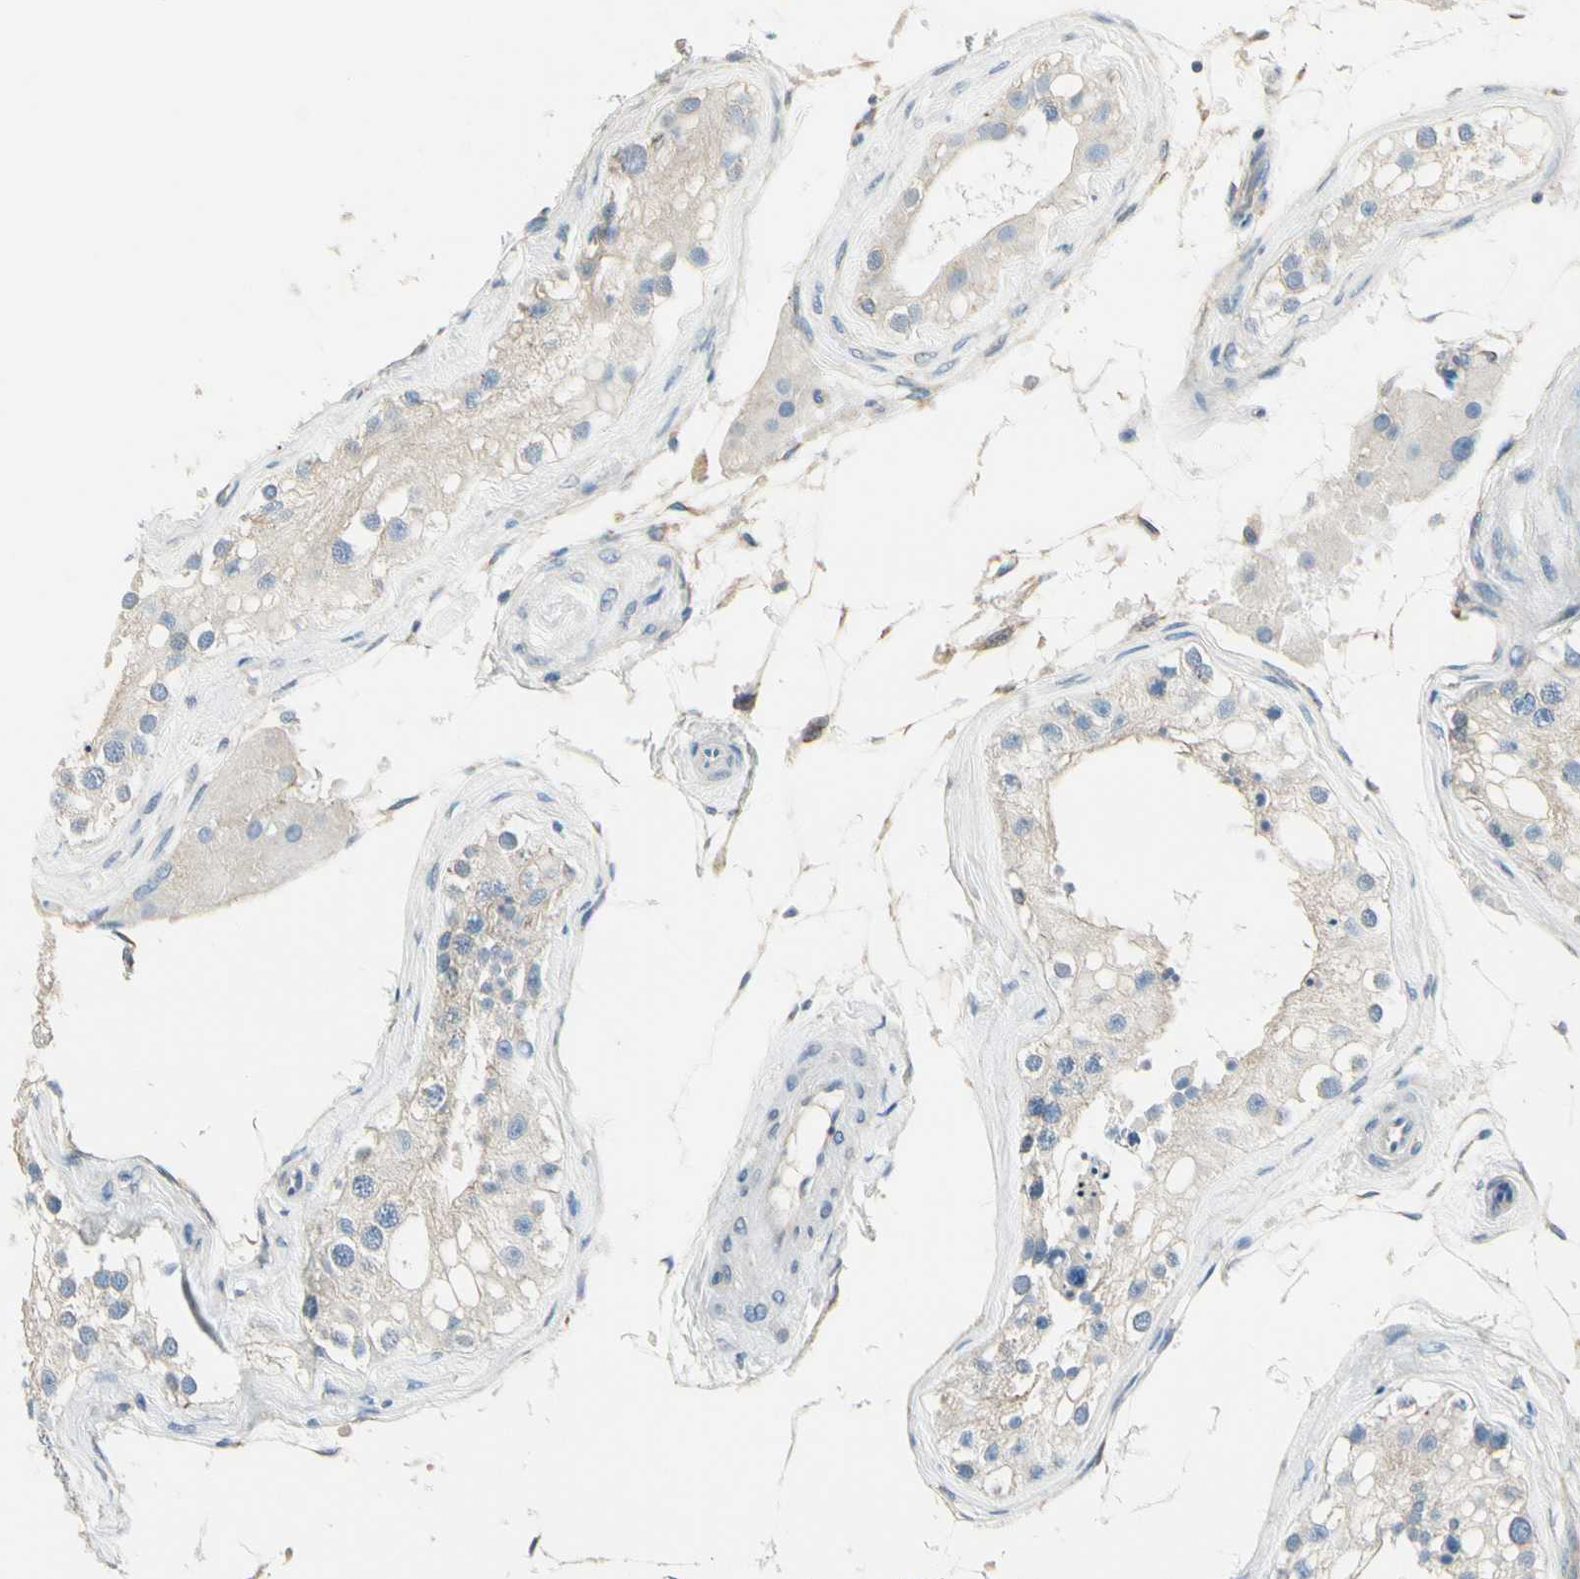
{"staining": {"intensity": "weak", "quantity": "<25%", "location": "cytoplasmic/membranous"}, "tissue": "testis", "cell_type": "Cells in seminiferous ducts", "image_type": "normal", "snomed": [{"axis": "morphology", "description": "Normal tissue, NOS"}, {"axis": "topography", "description": "Testis"}], "caption": "The micrograph shows no staining of cells in seminiferous ducts in unremarkable testis.", "gene": "DUSP12", "patient": {"sex": "male", "age": 68}}